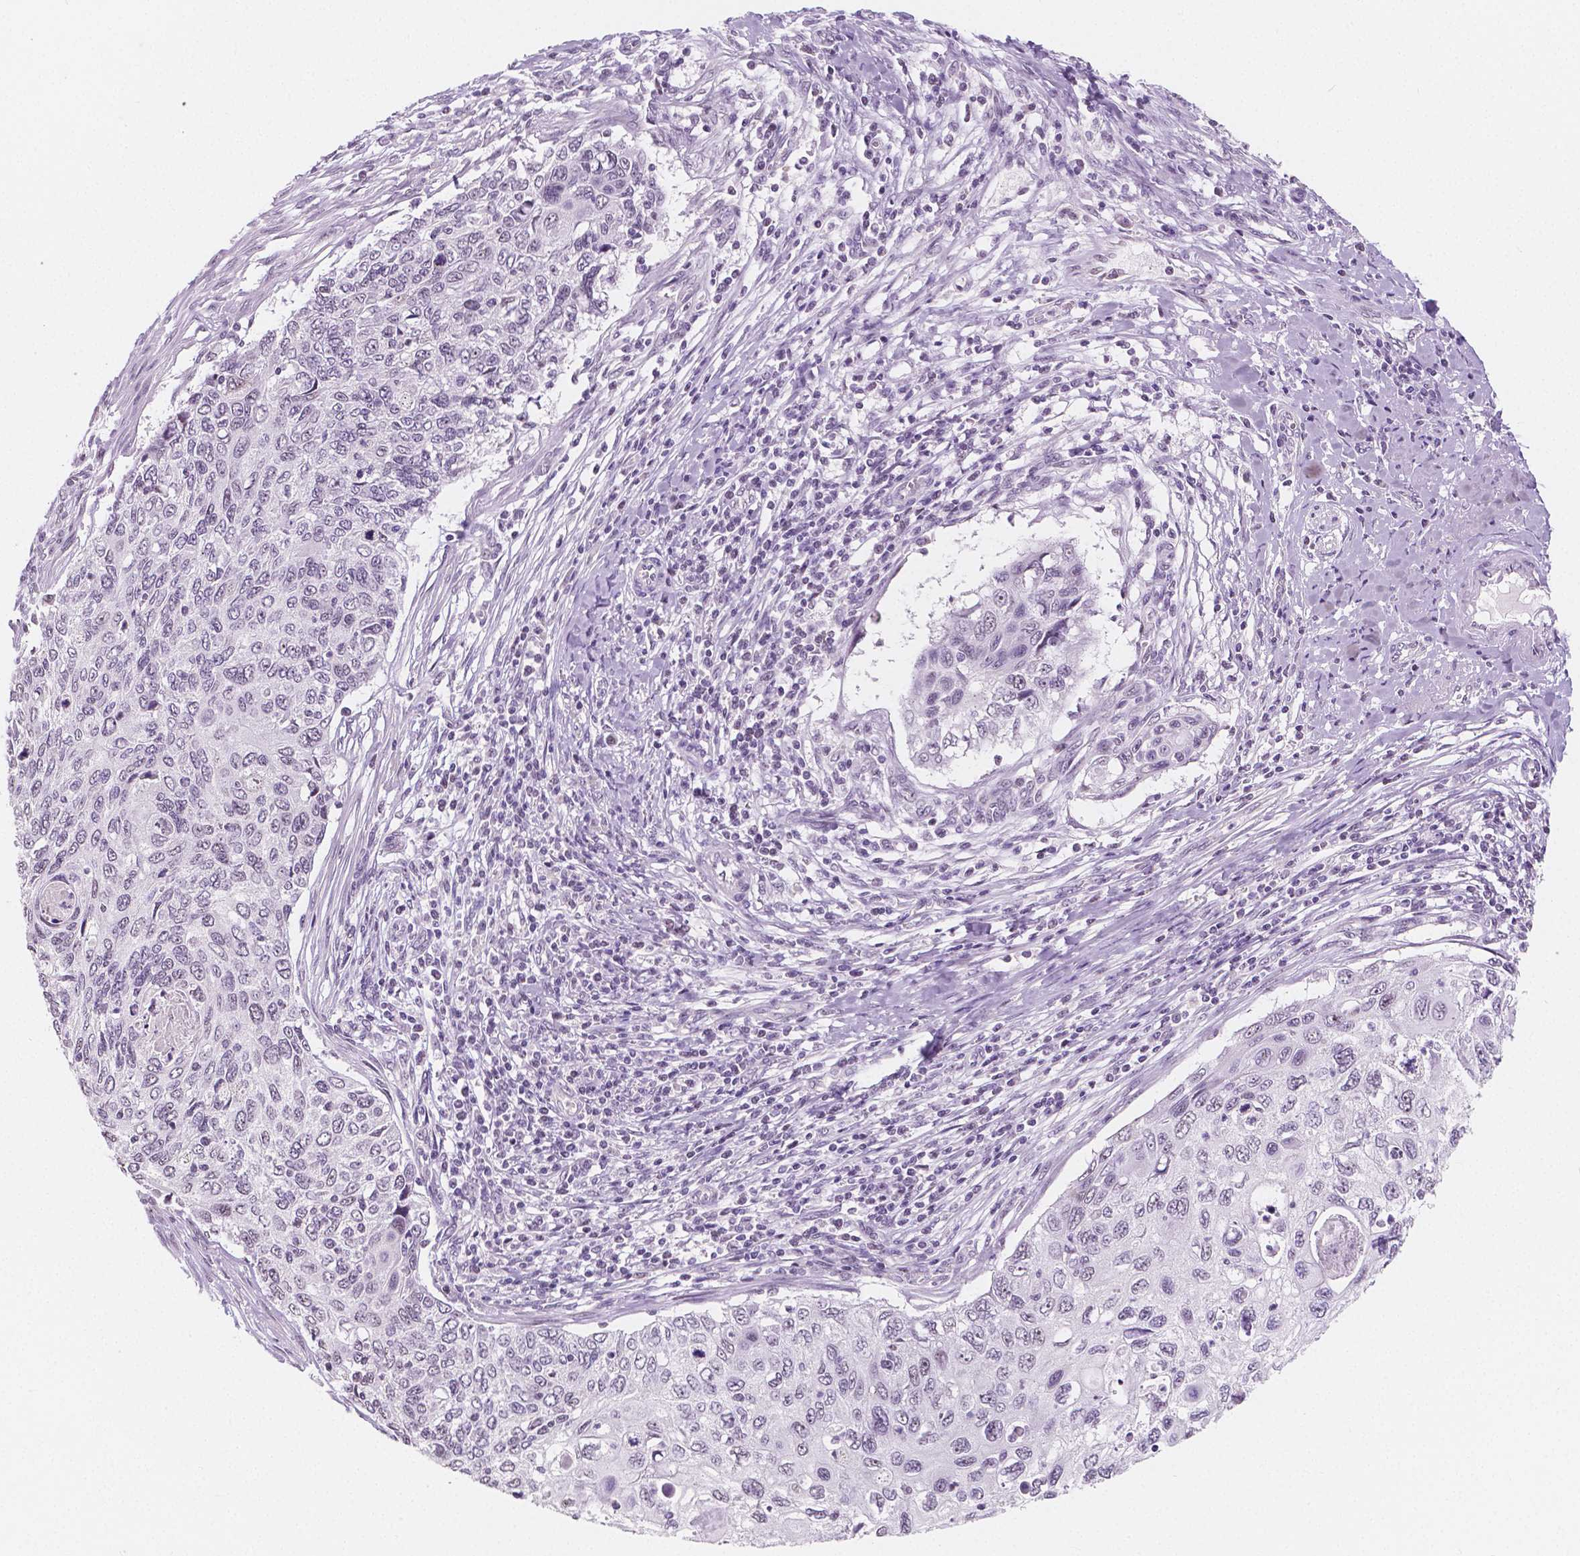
{"staining": {"intensity": "negative", "quantity": "none", "location": "none"}, "tissue": "cervical cancer", "cell_type": "Tumor cells", "image_type": "cancer", "snomed": [{"axis": "morphology", "description": "Squamous cell carcinoma, NOS"}, {"axis": "topography", "description": "Cervix"}], "caption": "Immunohistochemistry photomicrograph of human squamous cell carcinoma (cervical) stained for a protein (brown), which exhibits no positivity in tumor cells. Brightfield microscopy of immunohistochemistry stained with DAB (brown) and hematoxylin (blue), captured at high magnification.", "gene": "NOLC1", "patient": {"sex": "female", "age": 70}}